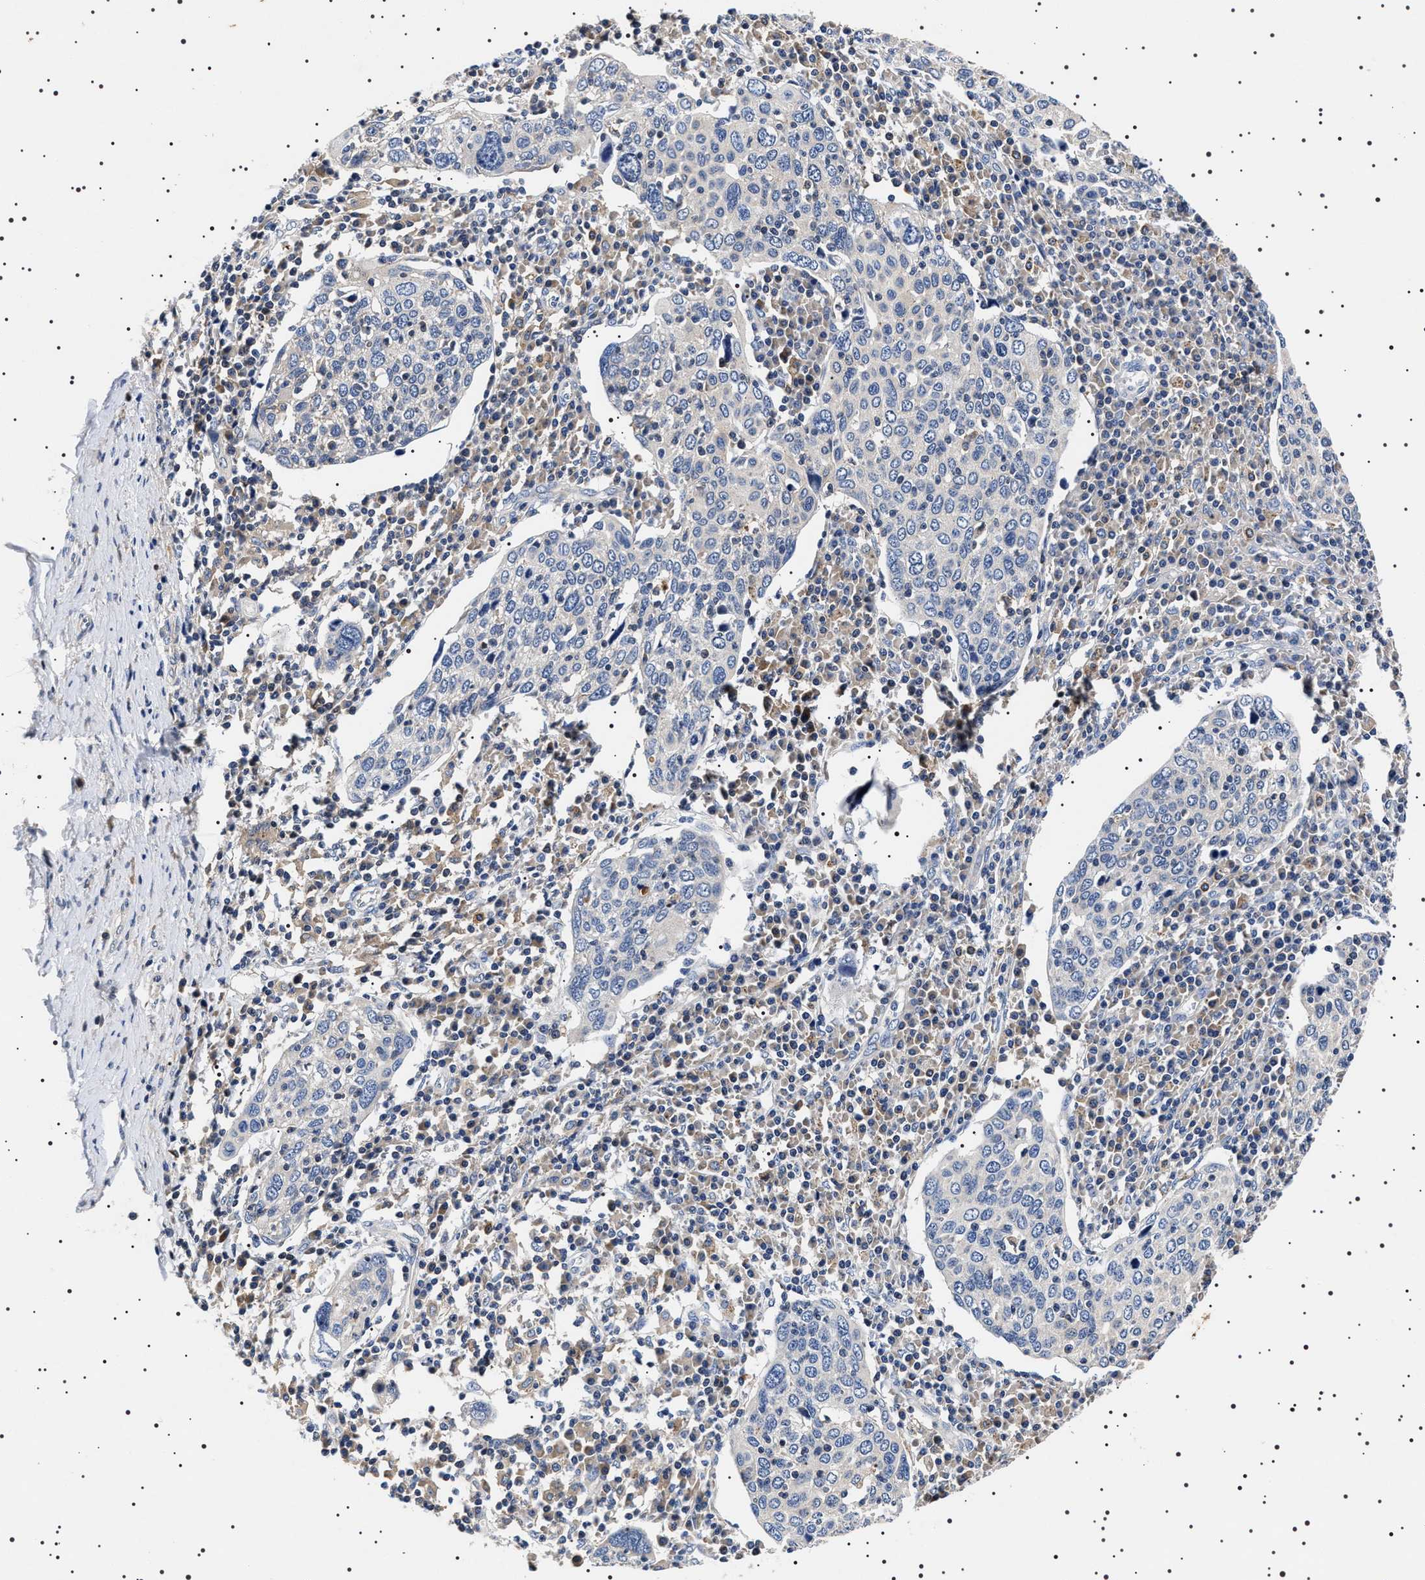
{"staining": {"intensity": "negative", "quantity": "none", "location": "none"}, "tissue": "cervical cancer", "cell_type": "Tumor cells", "image_type": "cancer", "snomed": [{"axis": "morphology", "description": "Squamous cell carcinoma, NOS"}, {"axis": "topography", "description": "Cervix"}], "caption": "Protein analysis of squamous cell carcinoma (cervical) shows no significant staining in tumor cells.", "gene": "SLC4A7", "patient": {"sex": "female", "age": 40}}